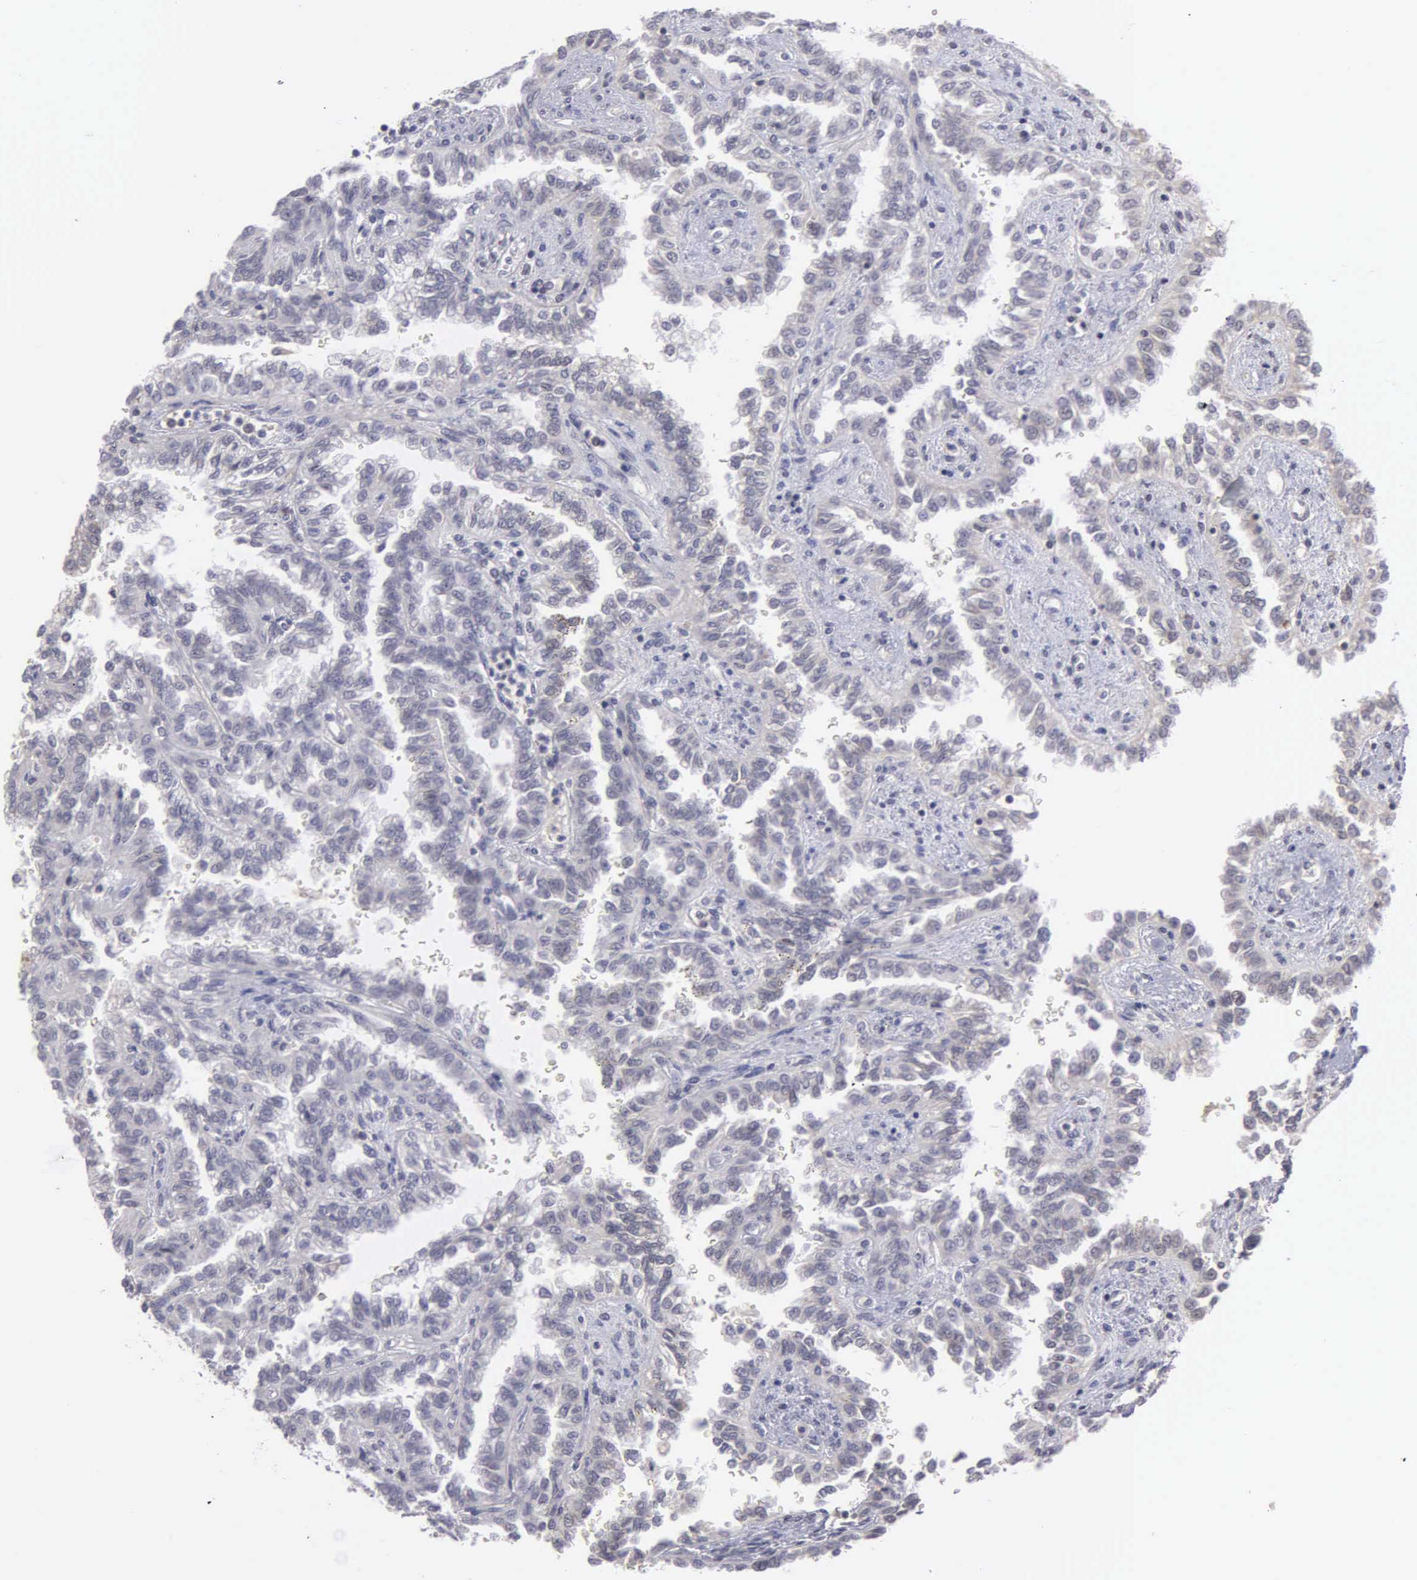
{"staining": {"intensity": "negative", "quantity": "none", "location": "none"}, "tissue": "renal cancer", "cell_type": "Tumor cells", "image_type": "cancer", "snomed": [{"axis": "morphology", "description": "Inflammation, NOS"}, {"axis": "morphology", "description": "Adenocarcinoma, NOS"}, {"axis": "topography", "description": "Kidney"}], "caption": "Histopathology image shows no protein staining in tumor cells of renal cancer tissue. The staining is performed using DAB (3,3'-diaminobenzidine) brown chromogen with nuclei counter-stained in using hematoxylin.", "gene": "BRD1", "patient": {"sex": "male", "age": 68}}